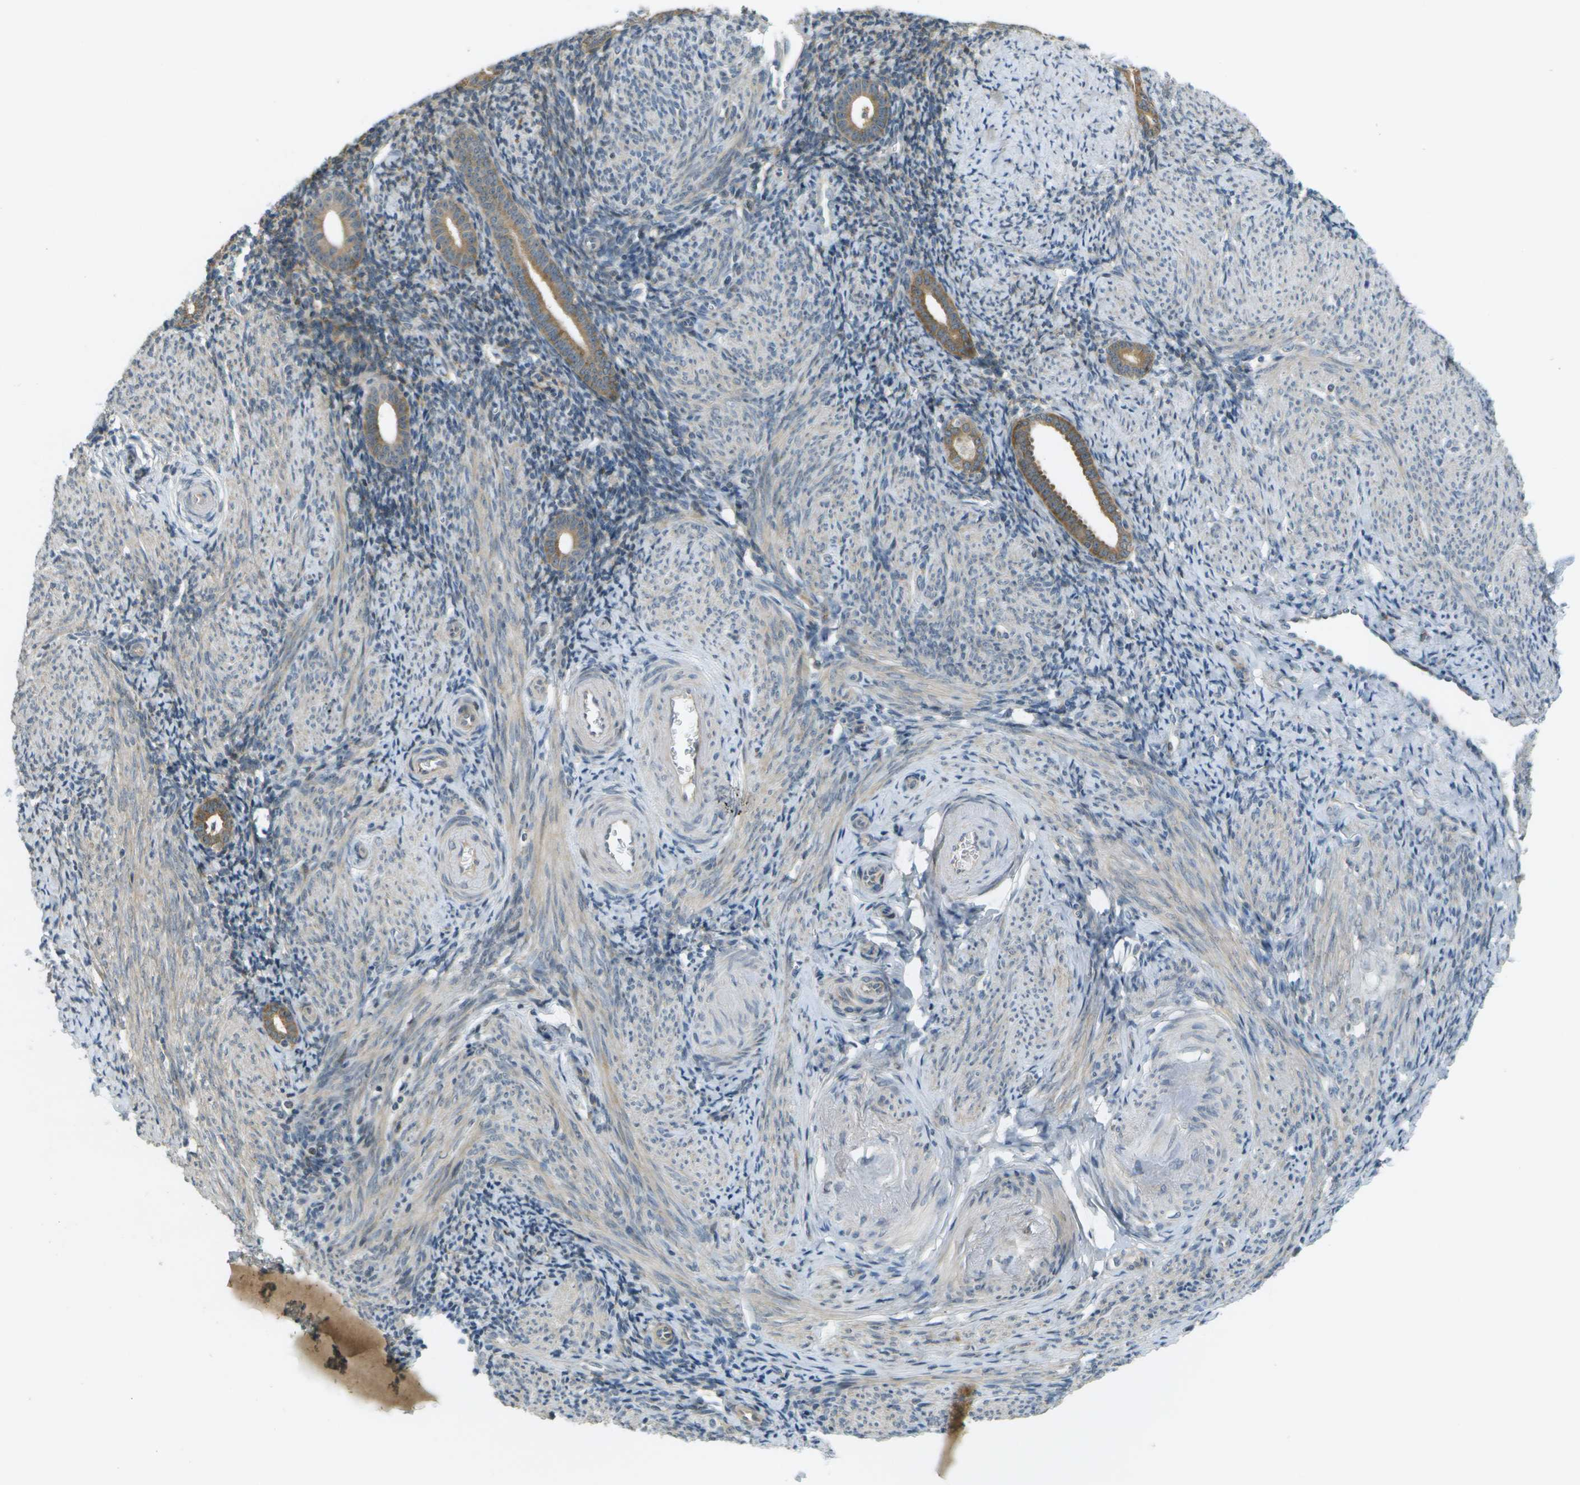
{"staining": {"intensity": "negative", "quantity": "none", "location": "none"}, "tissue": "endometrium", "cell_type": "Cells in endometrial stroma", "image_type": "normal", "snomed": [{"axis": "morphology", "description": "Normal tissue, NOS"}, {"axis": "topography", "description": "Endometrium"}], "caption": "IHC histopathology image of benign endometrium: endometrium stained with DAB demonstrates no significant protein expression in cells in endometrial stroma. The staining was performed using DAB (3,3'-diaminobenzidine) to visualize the protein expression in brown, while the nuclei were stained in blue with hematoxylin (Magnification: 20x).", "gene": "WNK2", "patient": {"sex": "female", "age": 50}}